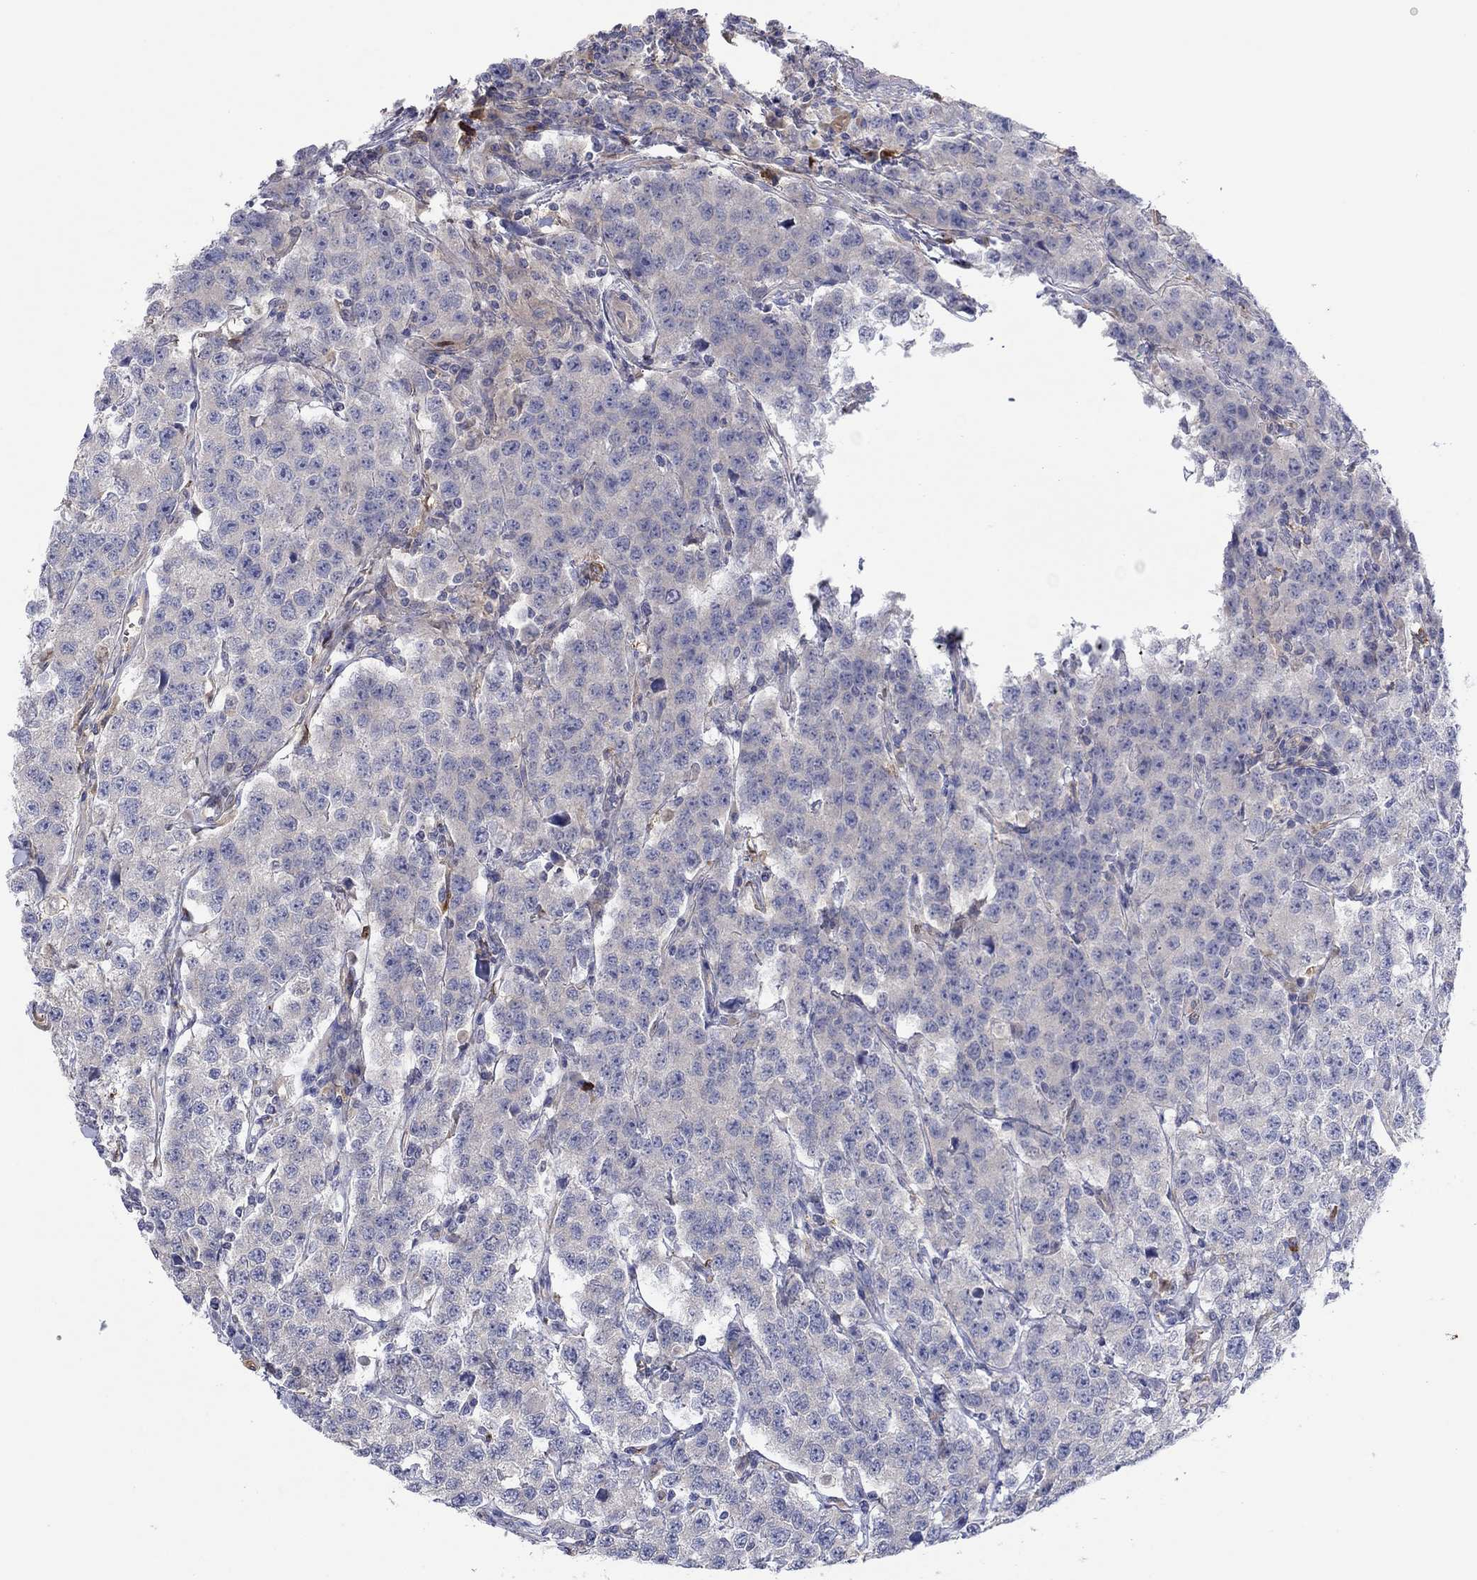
{"staining": {"intensity": "negative", "quantity": "none", "location": "none"}, "tissue": "testis cancer", "cell_type": "Tumor cells", "image_type": "cancer", "snomed": [{"axis": "morphology", "description": "Seminoma, NOS"}, {"axis": "topography", "description": "Testis"}], "caption": "Immunohistochemical staining of seminoma (testis) displays no significant positivity in tumor cells.", "gene": "PLCL2", "patient": {"sex": "male", "age": 59}}